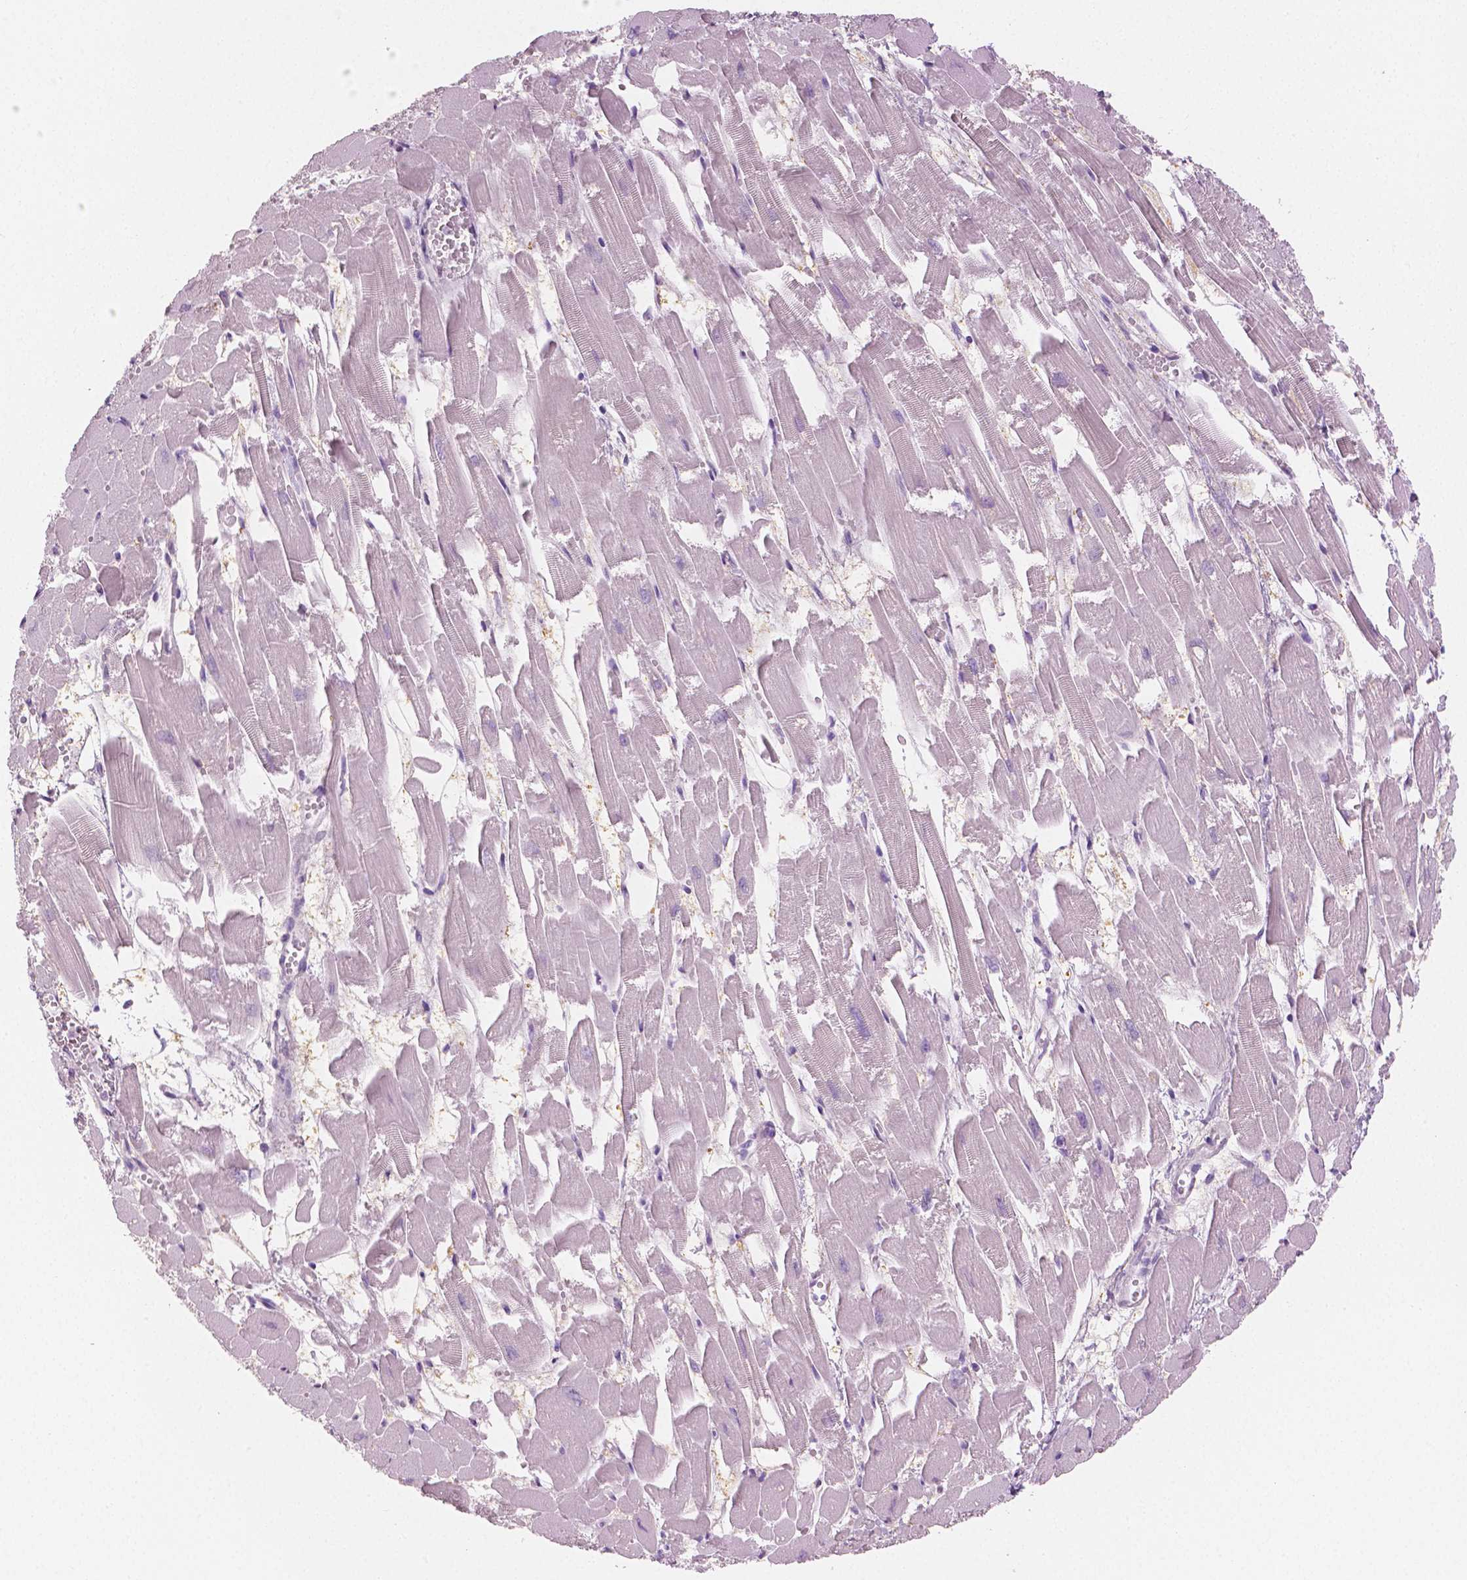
{"staining": {"intensity": "negative", "quantity": "none", "location": "none"}, "tissue": "heart muscle", "cell_type": "Cardiomyocytes", "image_type": "normal", "snomed": [{"axis": "morphology", "description": "Normal tissue, NOS"}, {"axis": "topography", "description": "Heart"}], "caption": "This histopathology image is of benign heart muscle stained with immunohistochemistry (IHC) to label a protein in brown with the nuclei are counter-stained blue. There is no staining in cardiomyocytes.", "gene": "PLIN4", "patient": {"sex": "female", "age": 52}}